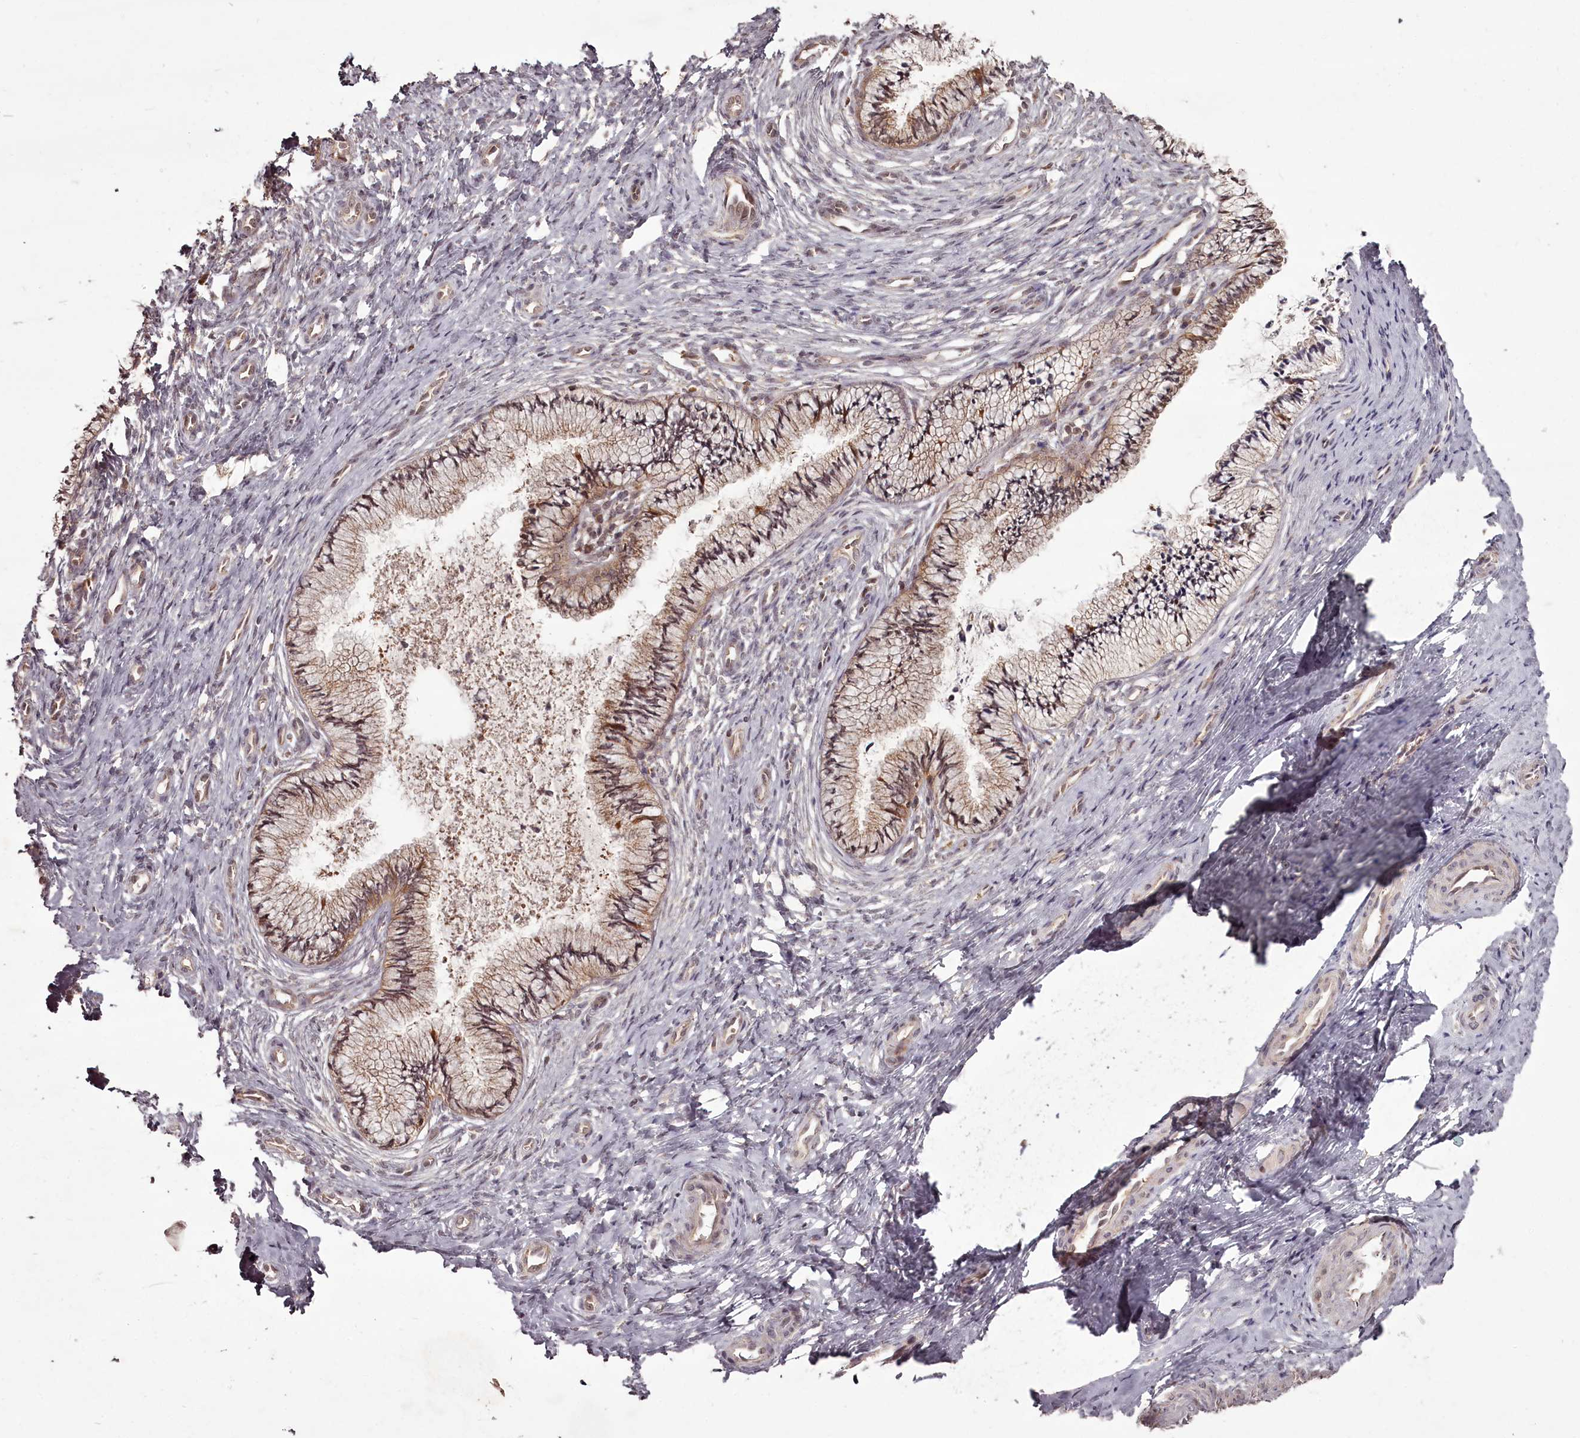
{"staining": {"intensity": "moderate", "quantity": ">75%", "location": "cytoplasmic/membranous,nuclear"}, "tissue": "cervix", "cell_type": "Glandular cells", "image_type": "normal", "snomed": [{"axis": "morphology", "description": "Normal tissue, NOS"}, {"axis": "topography", "description": "Cervix"}], "caption": "Glandular cells reveal moderate cytoplasmic/membranous,nuclear staining in about >75% of cells in unremarkable cervix. The protein is stained brown, and the nuclei are stained in blue (DAB (3,3'-diaminobenzidine) IHC with brightfield microscopy, high magnification).", "gene": "PCBP2", "patient": {"sex": "female", "age": 36}}